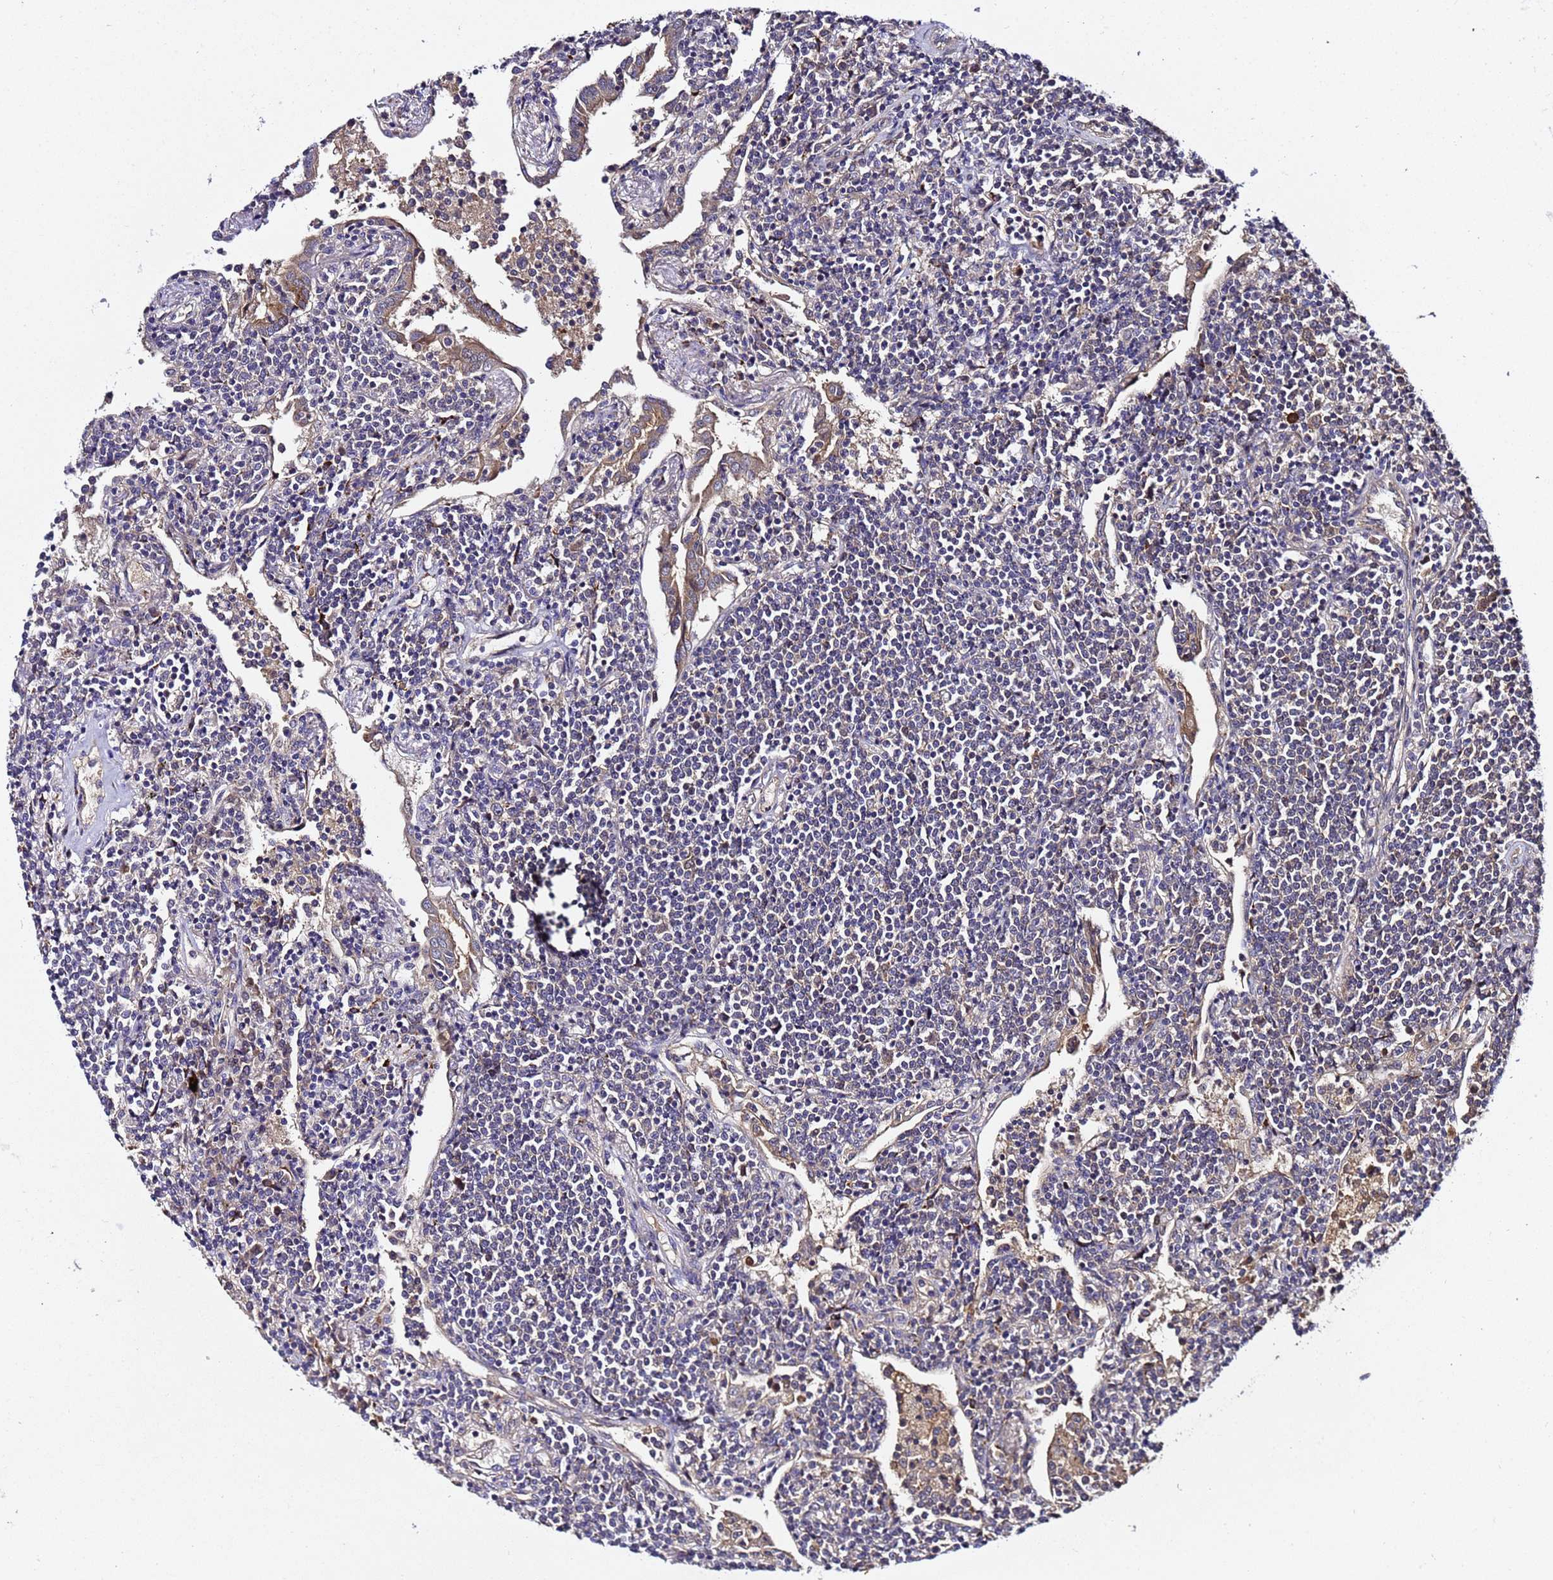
{"staining": {"intensity": "negative", "quantity": "none", "location": "none"}, "tissue": "lymphoma", "cell_type": "Tumor cells", "image_type": "cancer", "snomed": [{"axis": "morphology", "description": "Malignant lymphoma, non-Hodgkin's type, Low grade"}, {"axis": "topography", "description": "Lung"}], "caption": "Tumor cells are negative for brown protein staining in low-grade malignant lymphoma, non-Hodgkin's type.", "gene": "PLXDC2", "patient": {"sex": "female", "age": 71}}